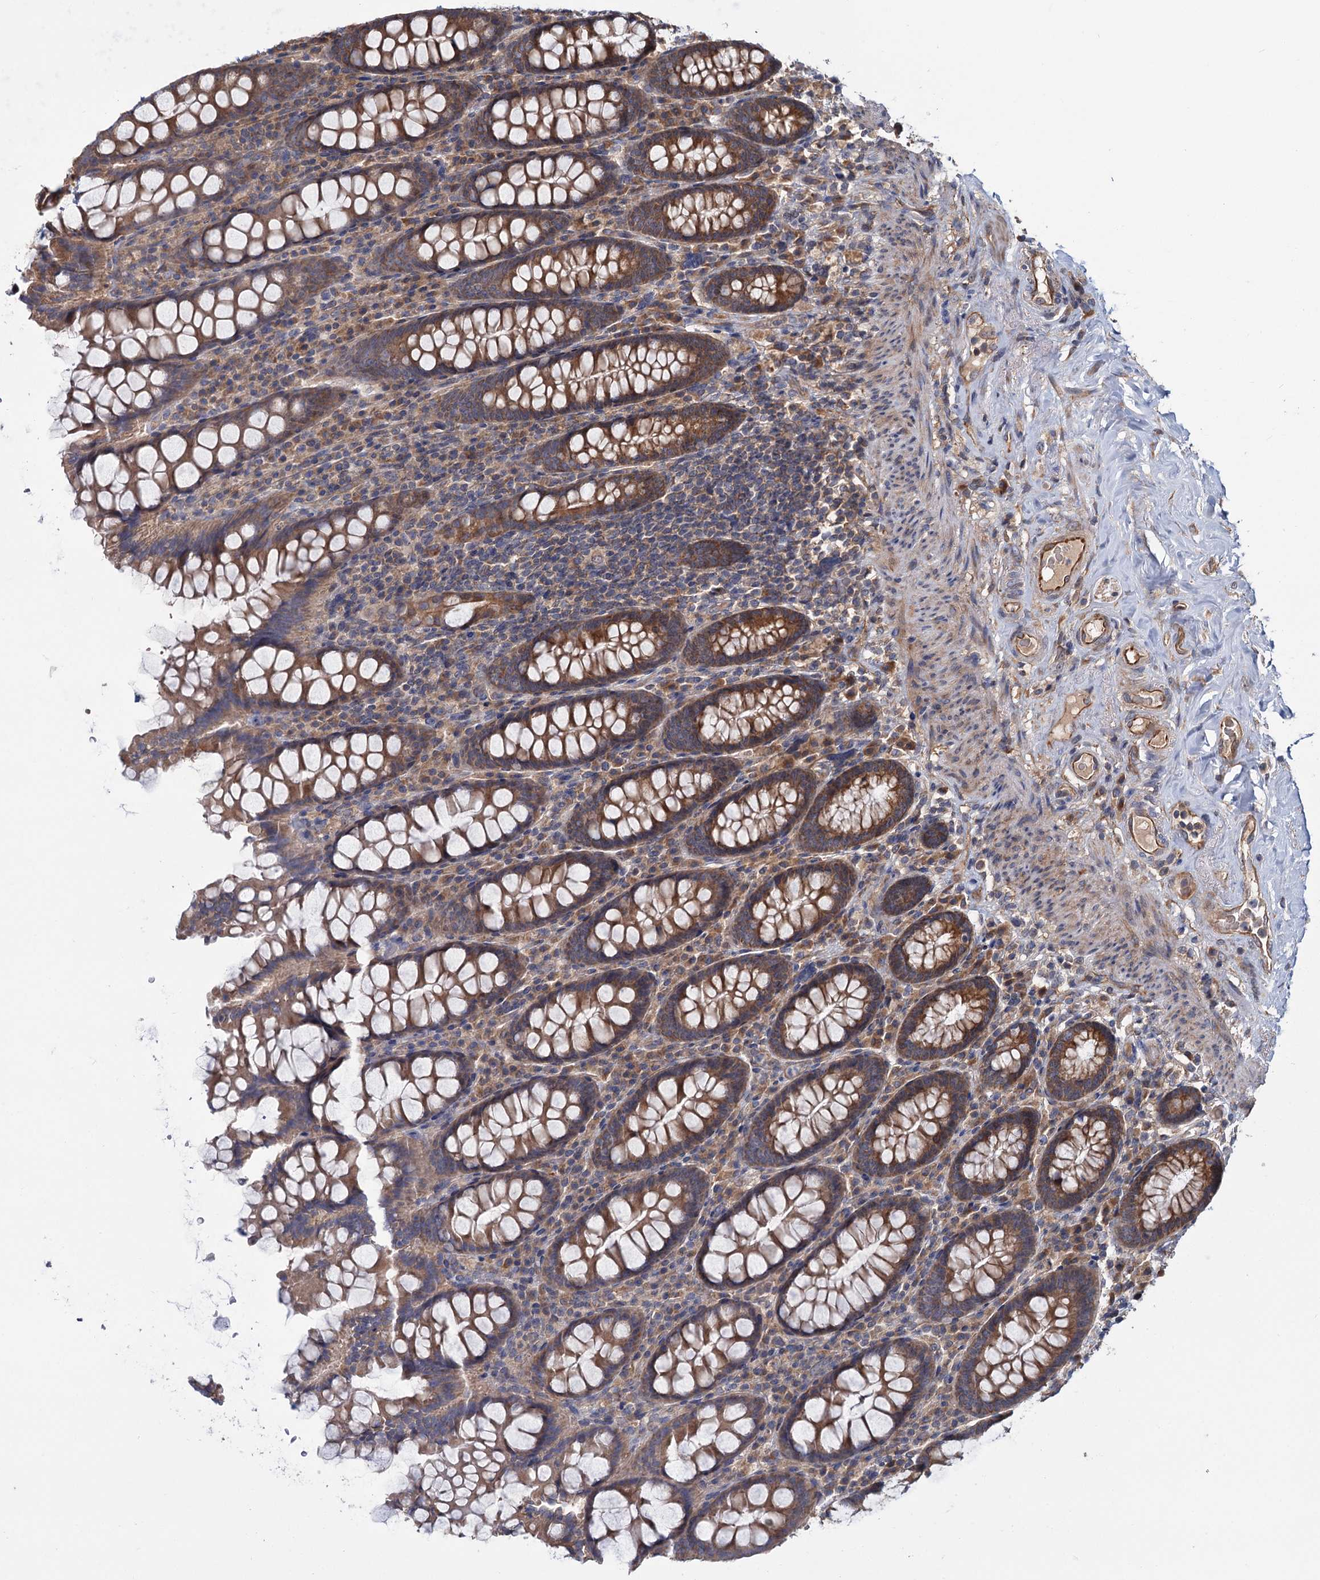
{"staining": {"intensity": "strong", "quantity": ">75%", "location": "cytoplasmic/membranous"}, "tissue": "colon", "cell_type": "Endothelial cells", "image_type": "normal", "snomed": [{"axis": "morphology", "description": "Normal tissue, NOS"}, {"axis": "topography", "description": "Colon"}], "caption": "About >75% of endothelial cells in benign human colon exhibit strong cytoplasmic/membranous protein positivity as visualized by brown immunohistochemical staining.", "gene": "MTRR", "patient": {"sex": "female", "age": 79}}